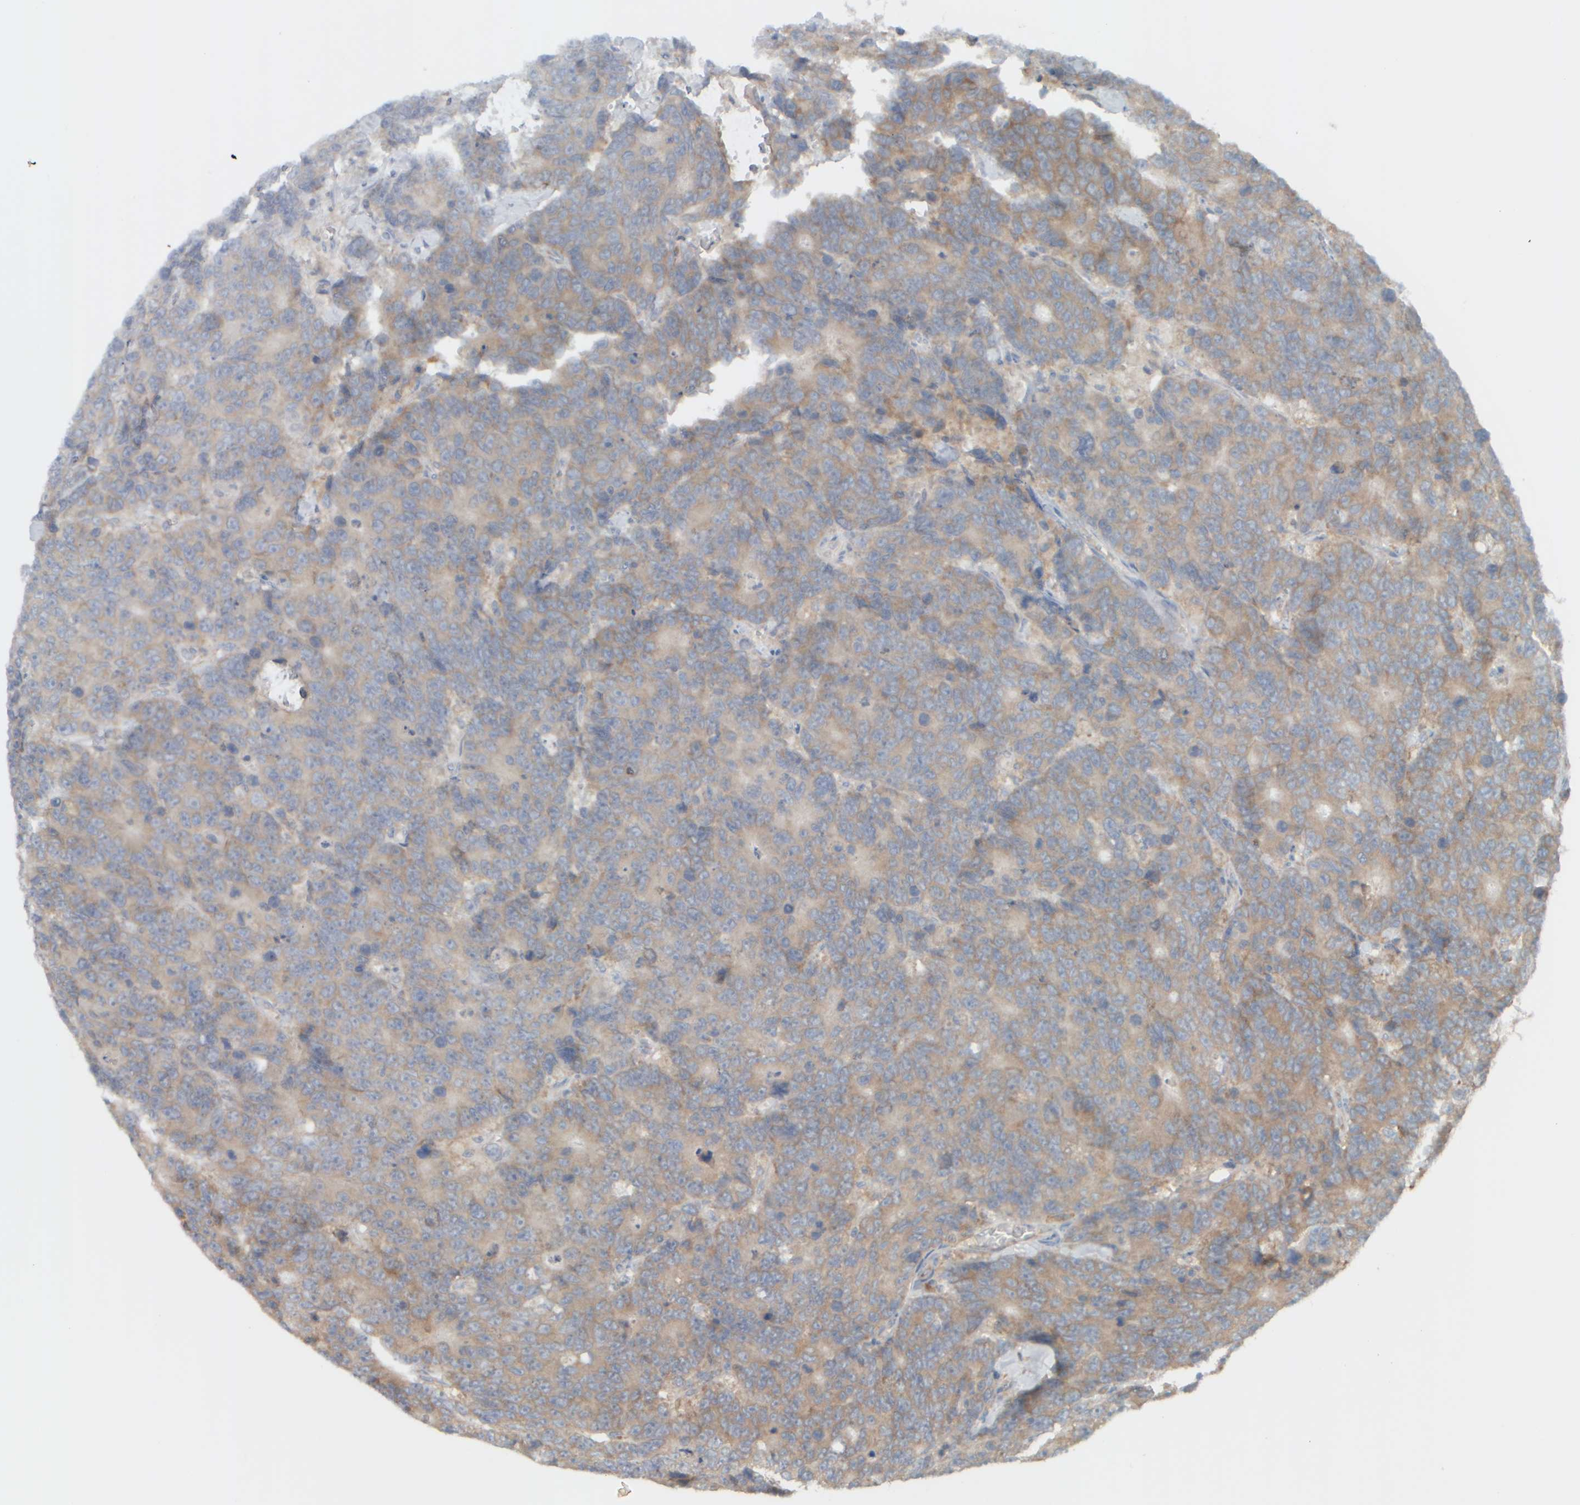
{"staining": {"intensity": "weak", "quantity": ">75%", "location": "cytoplasmic/membranous"}, "tissue": "colorectal cancer", "cell_type": "Tumor cells", "image_type": "cancer", "snomed": [{"axis": "morphology", "description": "Adenocarcinoma, NOS"}, {"axis": "topography", "description": "Colon"}], "caption": "DAB (3,3'-diaminobenzidine) immunohistochemical staining of adenocarcinoma (colorectal) shows weak cytoplasmic/membranous protein positivity in about >75% of tumor cells.", "gene": "EIF2B3", "patient": {"sex": "female", "age": 86}}